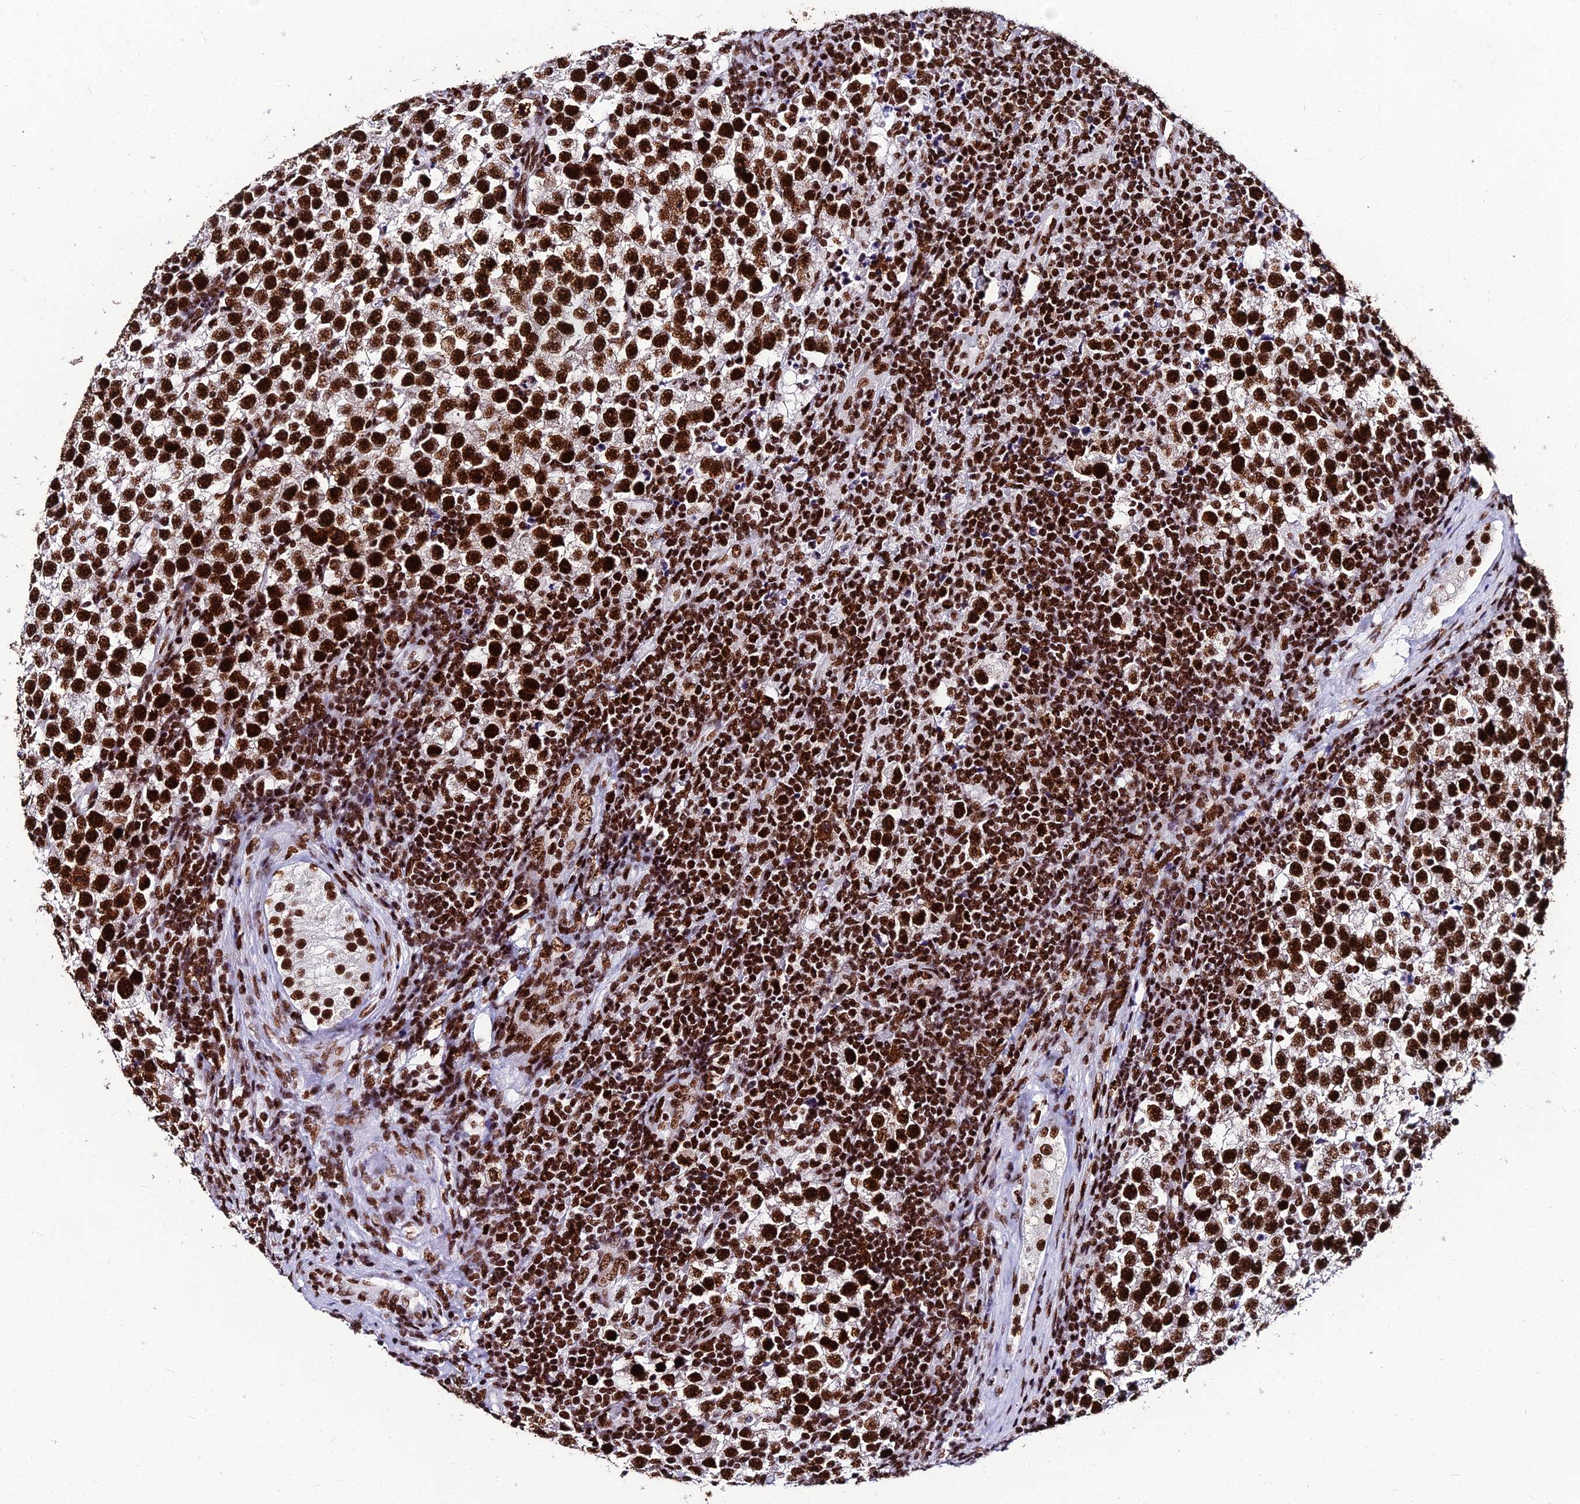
{"staining": {"intensity": "strong", "quantity": ">75%", "location": "nuclear"}, "tissue": "testis cancer", "cell_type": "Tumor cells", "image_type": "cancer", "snomed": [{"axis": "morphology", "description": "Seminoma, NOS"}, {"axis": "topography", "description": "Testis"}], "caption": "High-magnification brightfield microscopy of testis cancer (seminoma) stained with DAB (3,3'-diaminobenzidine) (brown) and counterstained with hematoxylin (blue). tumor cells exhibit strong nuclear staining is identified in approximately>75% of cells.", "gene": "HNRNPH1", "patient": {"sex": "male", "age": 34}}